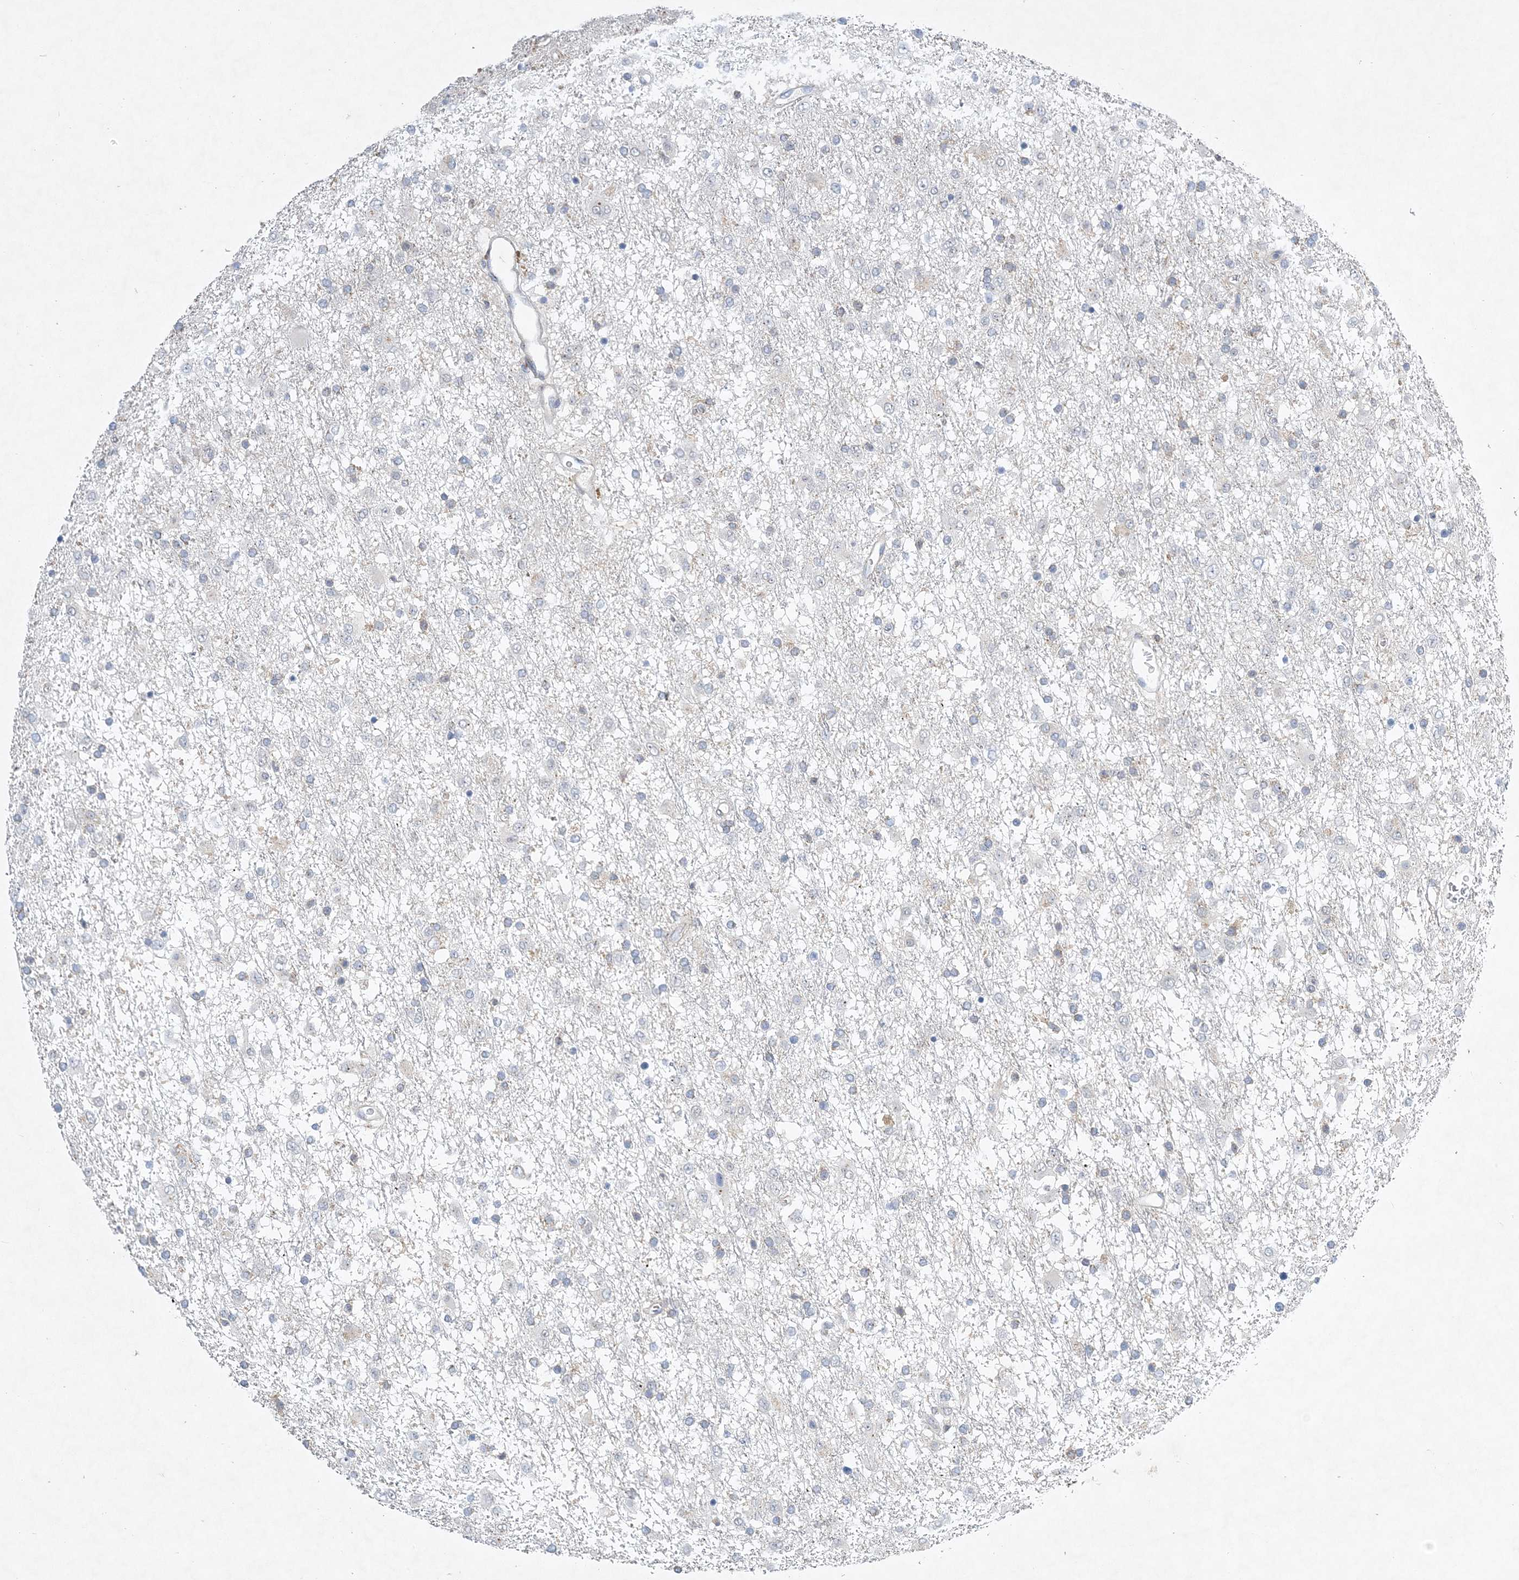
{"staining": {"intensity": "negative", "quantity": "none", "location": "none"}, "tissue": "glioma", "cell_type": "Tumor cells", "image_type": "cancer", "snomed": [{"axis": "morphology", "description": "Glioma, malignant, Low grade"}, {"axis": "topography", "description": "Brain"}], "caption": "This is an immunohistochemistry (IHC) image of malignant glioma (low-grade). There is no positivity in tumor cells.", "gene": "ANKRD35", "patient": {"sex": "male", "age": 65}}